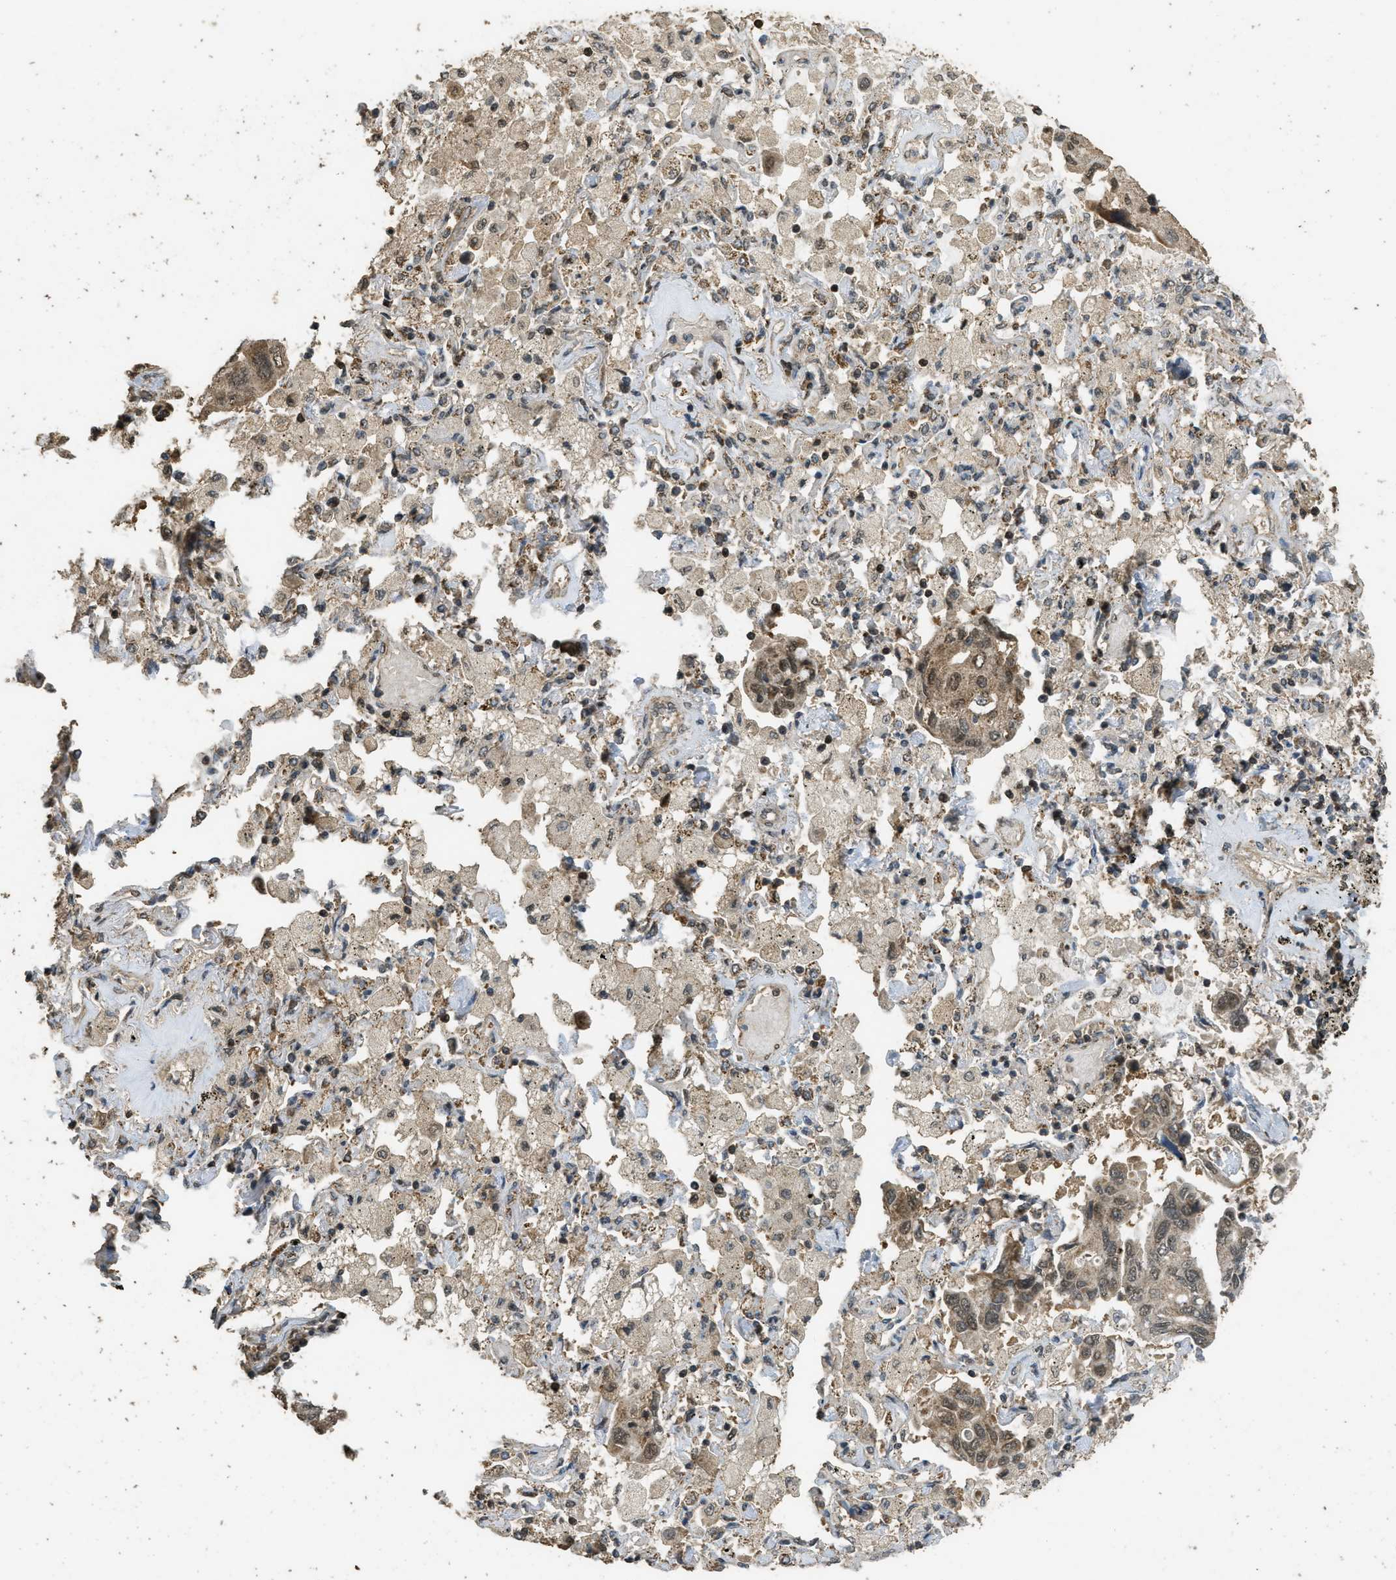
{"staining": {"intensity": "moderate", "quantity": ">75%", "location": "cytoplasmic/membranous,nuclear"}, "tissue": "lung cancer", "cell_type": "Tumor cells", "image_type": "cancer", "snomed": [{"axis": "morphology", "description": "Adenocarcinoma, NOS"}, {"axis": "topography", "description": "Lung"}], "caption": "Immunohistochemistry (IHC) image of neoplastic tissue: lung cancer stained using immunohistochemistry displays medium levels of moderate protein expression localized specifically in the cytoplasmic/membranous and nuclear of tumor cells, appearing as a cytoplasmic/membranous and nuclear brown color.", "gene": "CTPS1", "patient": {"sex": "male", "age": 64}}